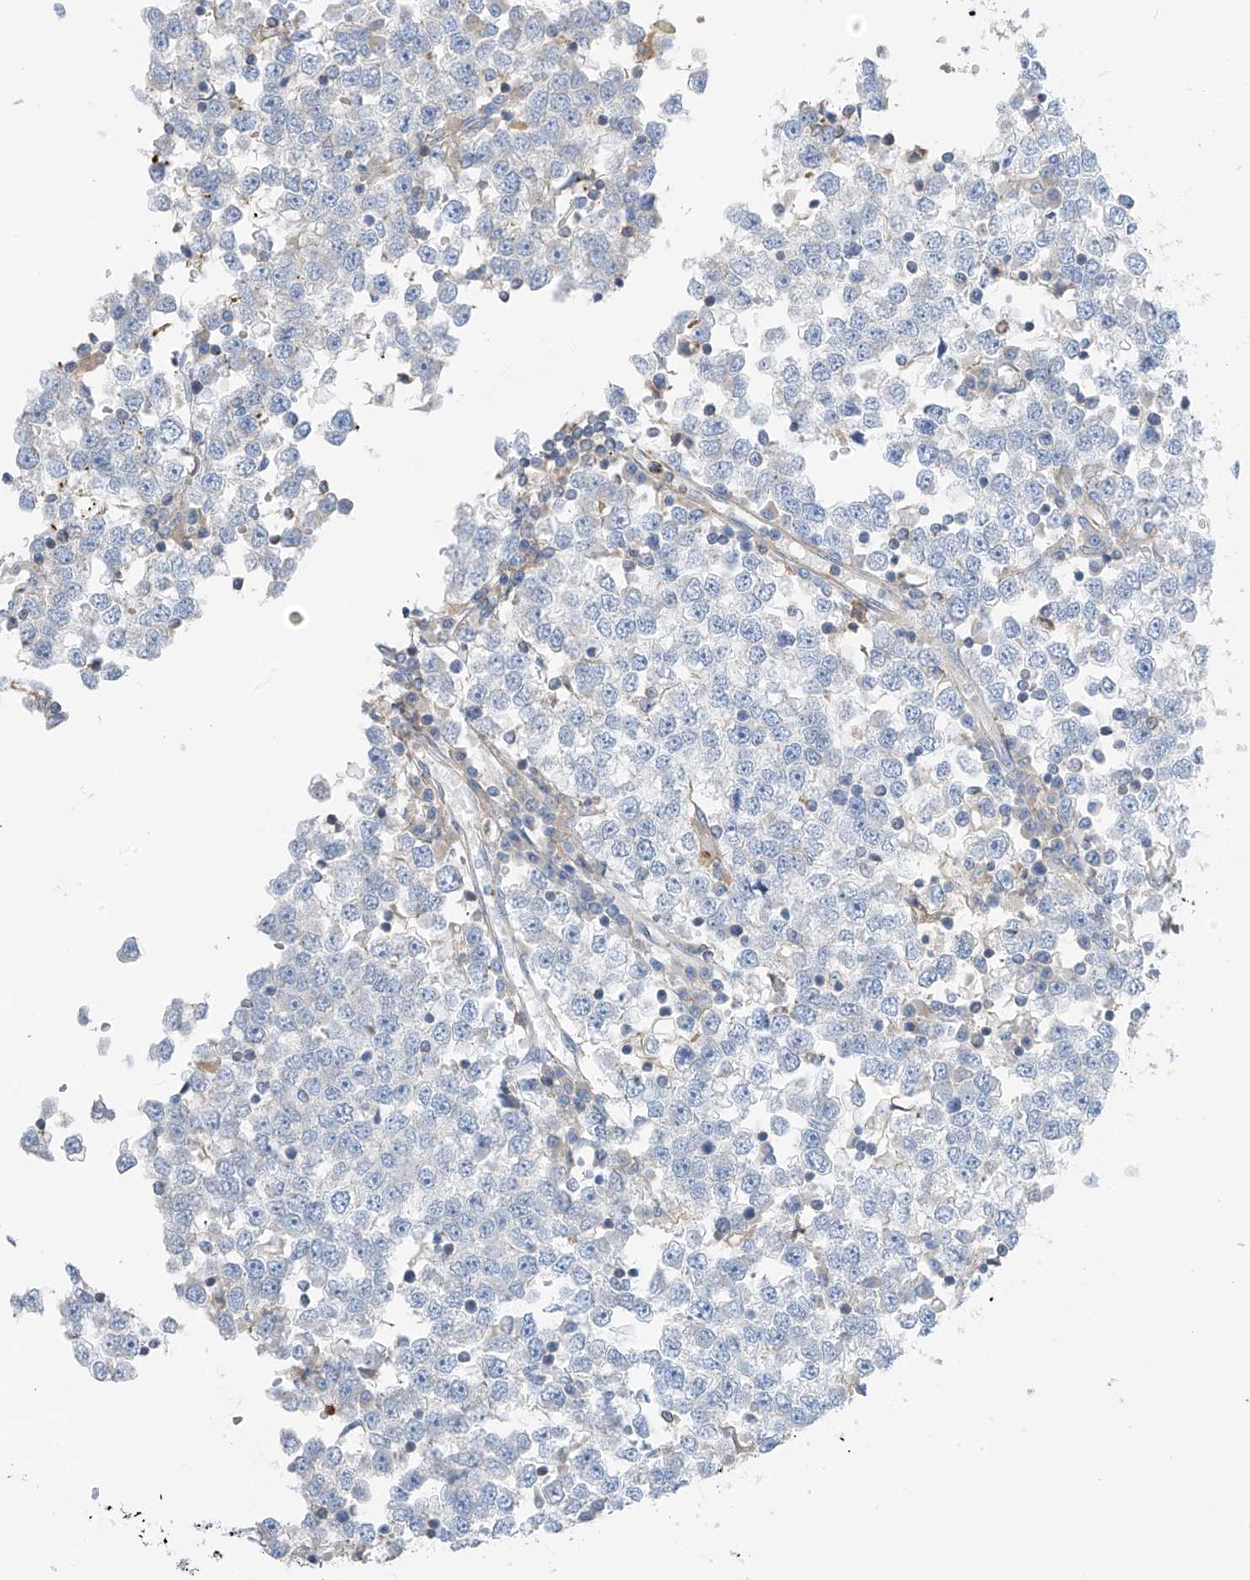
{"staining": {"intensity": "negative", "quantity": "none", "location": "none"}, "tissue": "testis cancer", "cell_type": "Tumor cells", "image_type": "cancer", "snomed": [{"axis": "morphology", "description": "Seminoma, NOS"}, {"axis": "topography", "description": "Testis"}], "caption": "This is an immunohistochemistry (IHC) image of human testis seminoma. There is no expression in tumor cells.", "gene": "NALCN", "patient": {"sex": "male", "age": 65}}